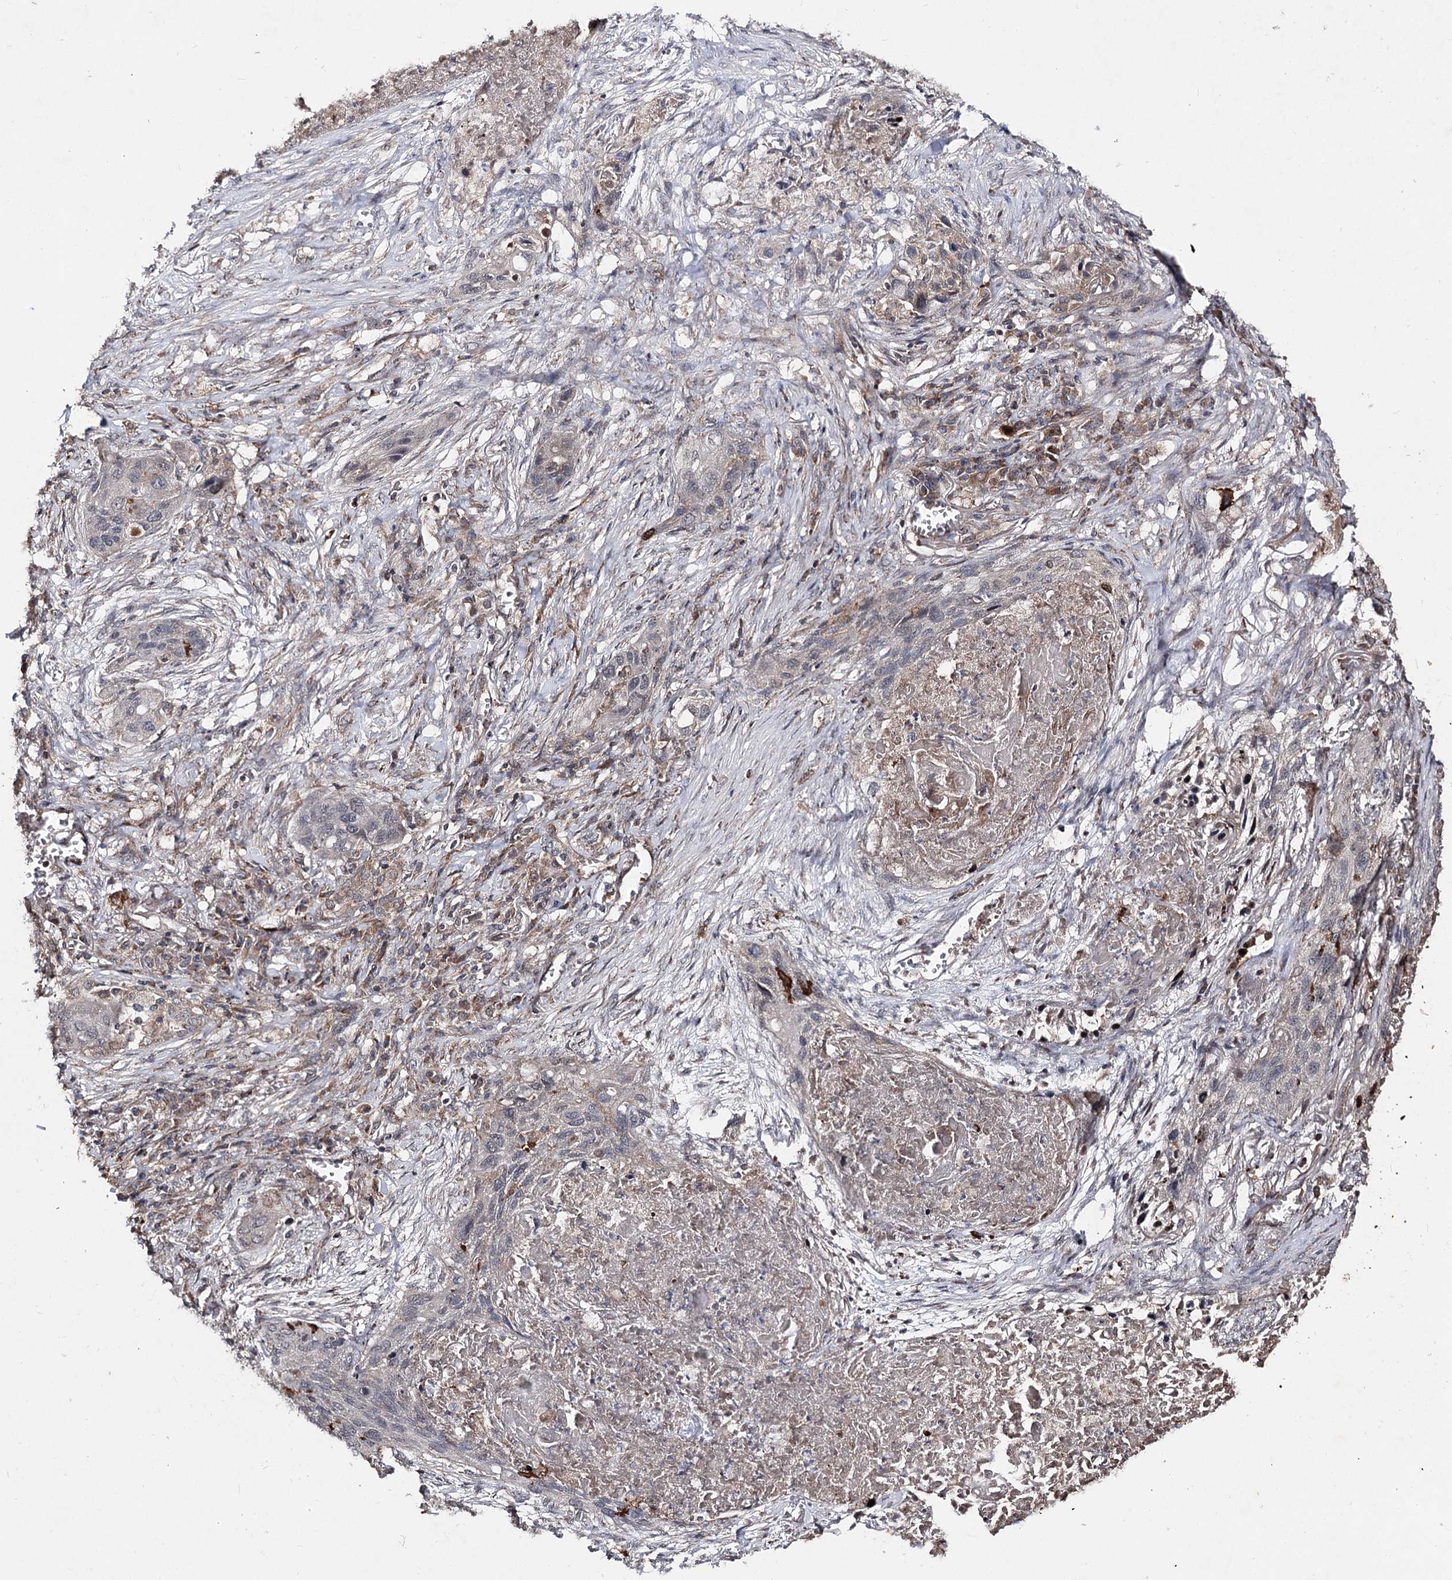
{"staining": {"intensity": "negative", "quantity": "none", "location": "none"}, "tissue": "lung cancer", "cell_type": "Tumor cells", "image_type": "cancer", "snomed": [{"axis": "morphology", "description": "Squamous cell carcinoma, NOS"}, {"axis": "topography", "description": "Lung"}], "caption": "A photomicrograph of lung cancer stained for a protein exhibits no brown staining in tumor cells. (DAB (3,3'-diaminobenzidine) IHC, high magnification).", "gene": "MINDY3", "patient": {"sex": "female", "age": 63}}